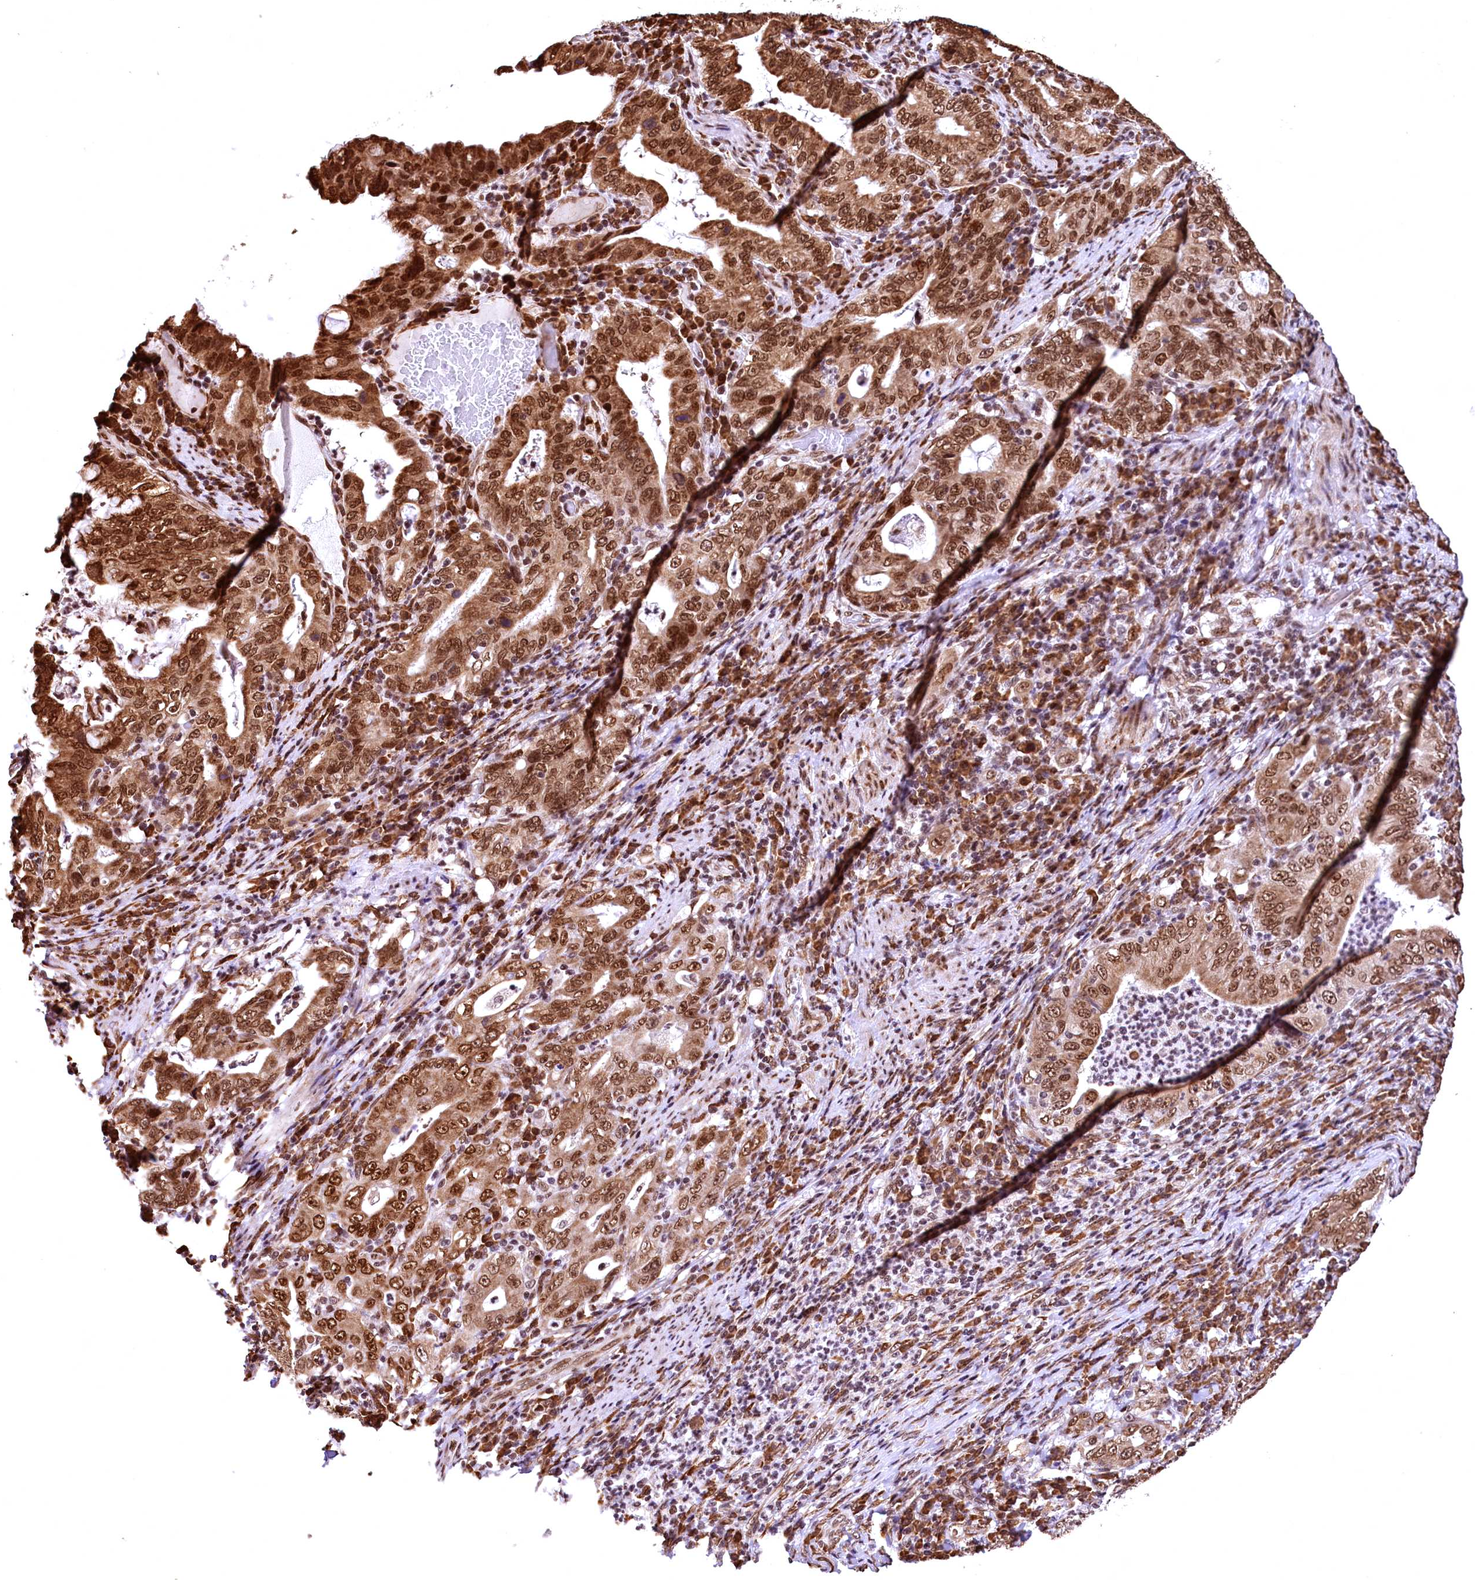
{"staining": {"intensity": "strong", "quantity": ">75%", "location": "cytoplasmic/membranous,nuclear"}, "tissue": "stomach cancer", "cell_type": "Tumor cells", "image_type": "cancer", "snomed": [{"axis": "morphology", "description": "Normal tissue, NOS"}, {"axis": "morphology", "description": "Adenocarcinoma, NOS"}, {"axis": "topography", "description": "Esophagus"}, {"axis": "topography", "description": "Stomach, upper"}, {"axis": "topography", "description": "Peripheral nerve tissue"}], "caption": "Approximately >75% of tumor cells in stomach cancer demonstrate strong cytoplasmic/membranous and nuclear protein positivity as visualized by brown immunohistochemical staining.", "gene": "PDS5B", "patient": {"sex": "male", "age": 62}}